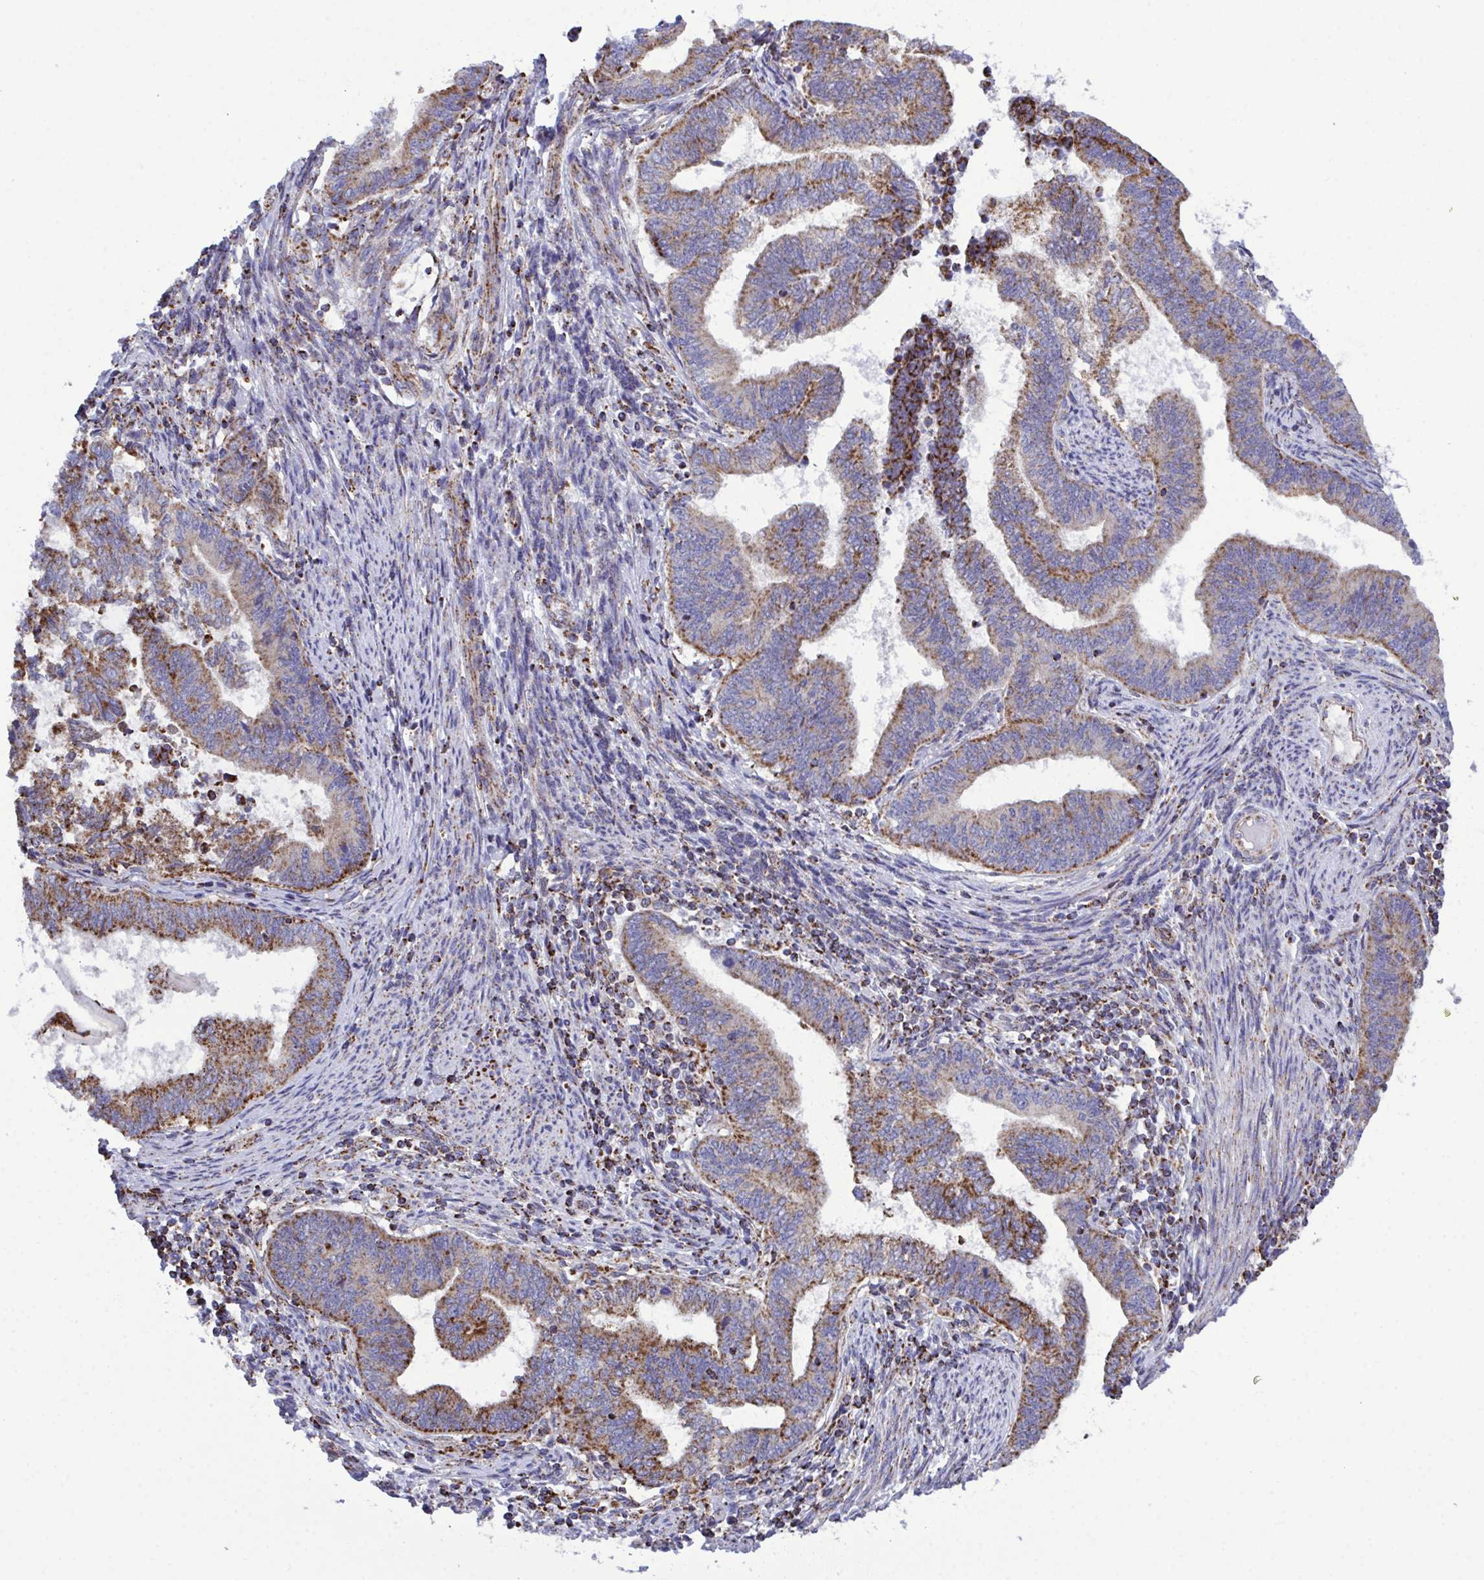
{"staining": {"intensity": "moderate", "quantity": ">75%", "location": "cytoplasmic/membranous"}, "tissue": "endometrial cancer", "cell_type": "Tumor cells", "image_type": "cancer", "snomed": [{"axis": "morphology", "description": "Adenocarcinoma, NOS"}, {"axis": "topography", "description": "Endometrium"}], "caption": "High-magnification brightfield microscopy of endometrial cancer (adenocarcinoma) stained with DAB (3,3'-diaminobenzidine) (brown) and counterstained with hematoxylin (blue). tumor cells exhibit moderate cytoplasmic/membranous staining is appreciated in approximately>75% of cells.", "gene": "CSDE1", "patient": {"sex": "female", "age": 65}}